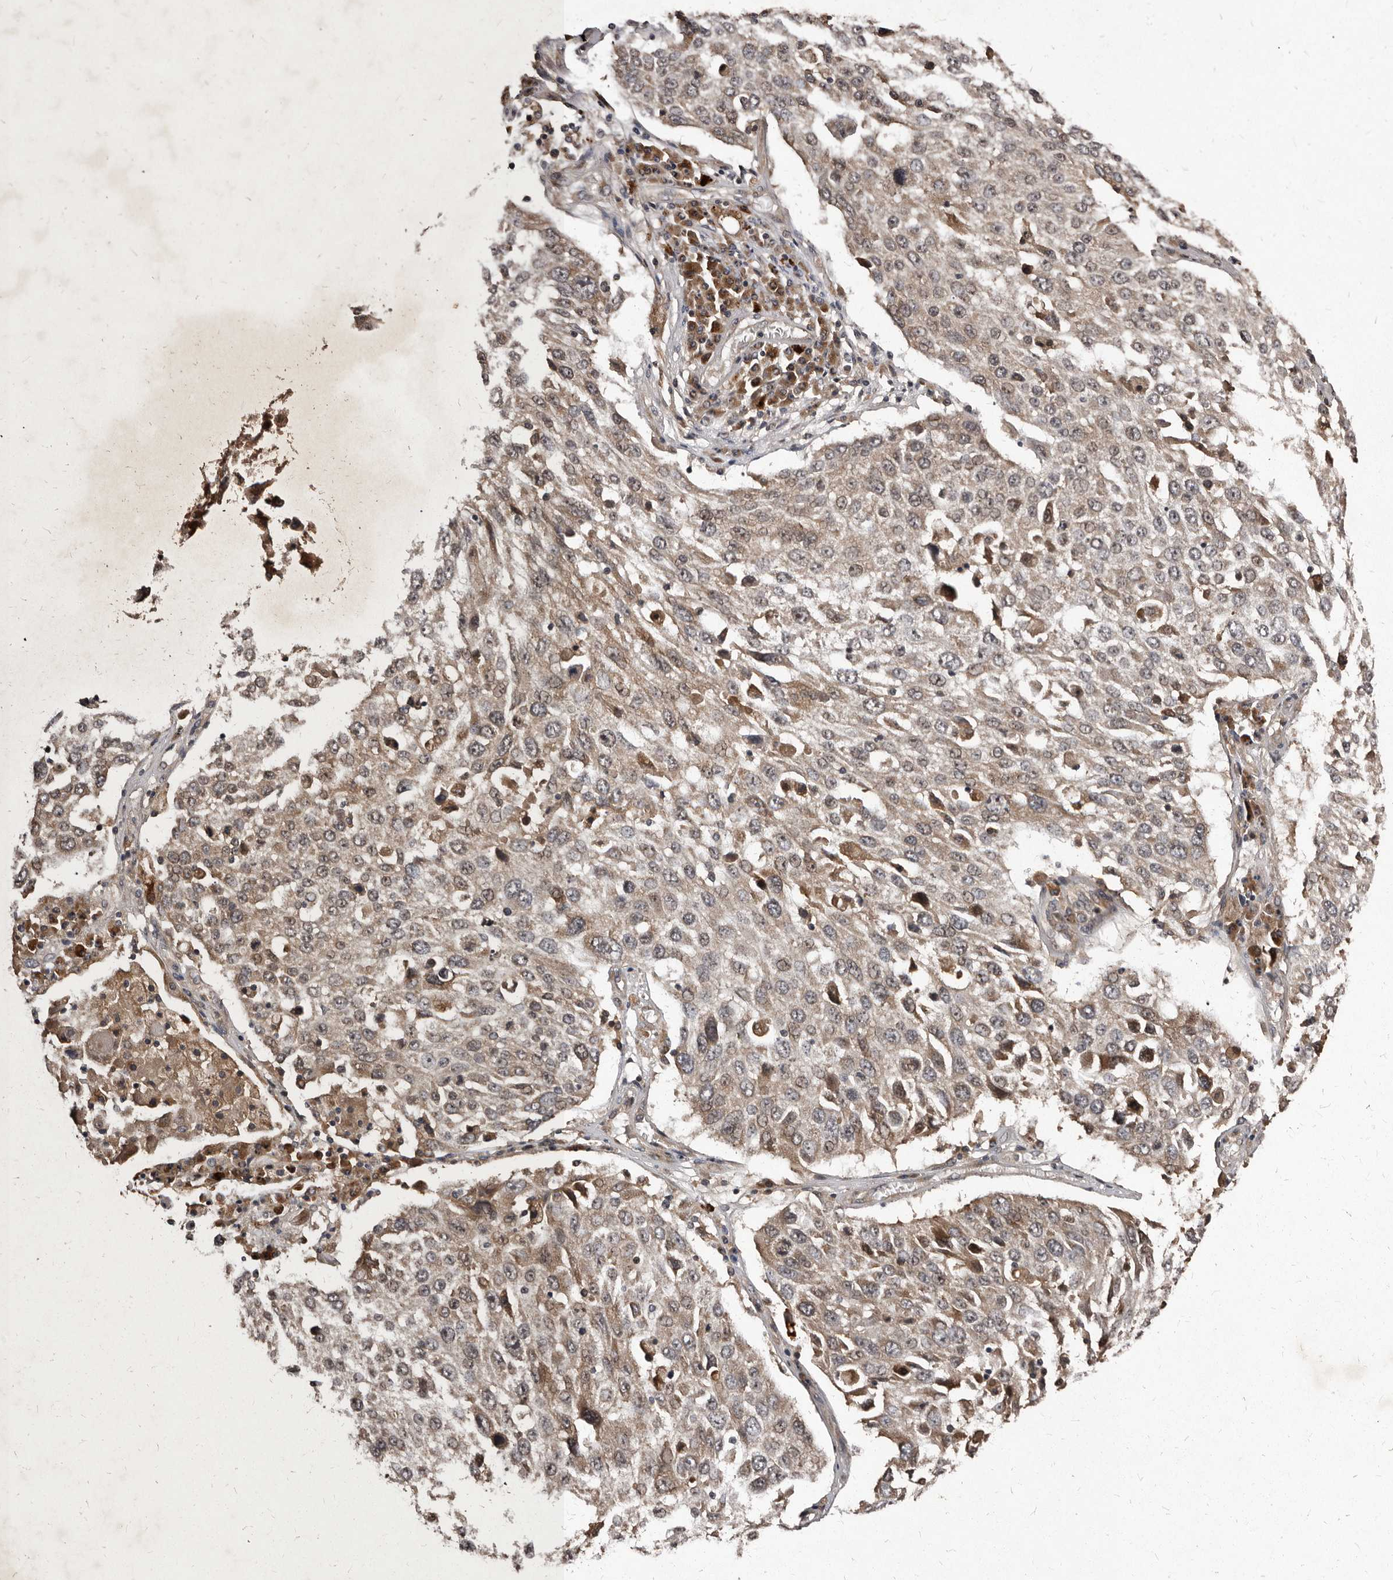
{"staining": {"intensity": "weak", "quantity": ">75%", "location": "cytoplasmic/membranous"}, "tissue": "lung cancer", "cell_type": "Tumor cells", "image_type": "cancer", "snomed": [{"axis": "morphology", "description": "Squamous cell carcinoma, NOS"}, {"axis": "topography", "description": "Lung"}], "caption": "This photomicrograph displays immunohistochemistry staining of lung cancer, with low weak cytoplasmic/membranous staining in about >75% of tumor cells.", "gene": "PMVK", "patient": {"sex": "male", "age": 65}}